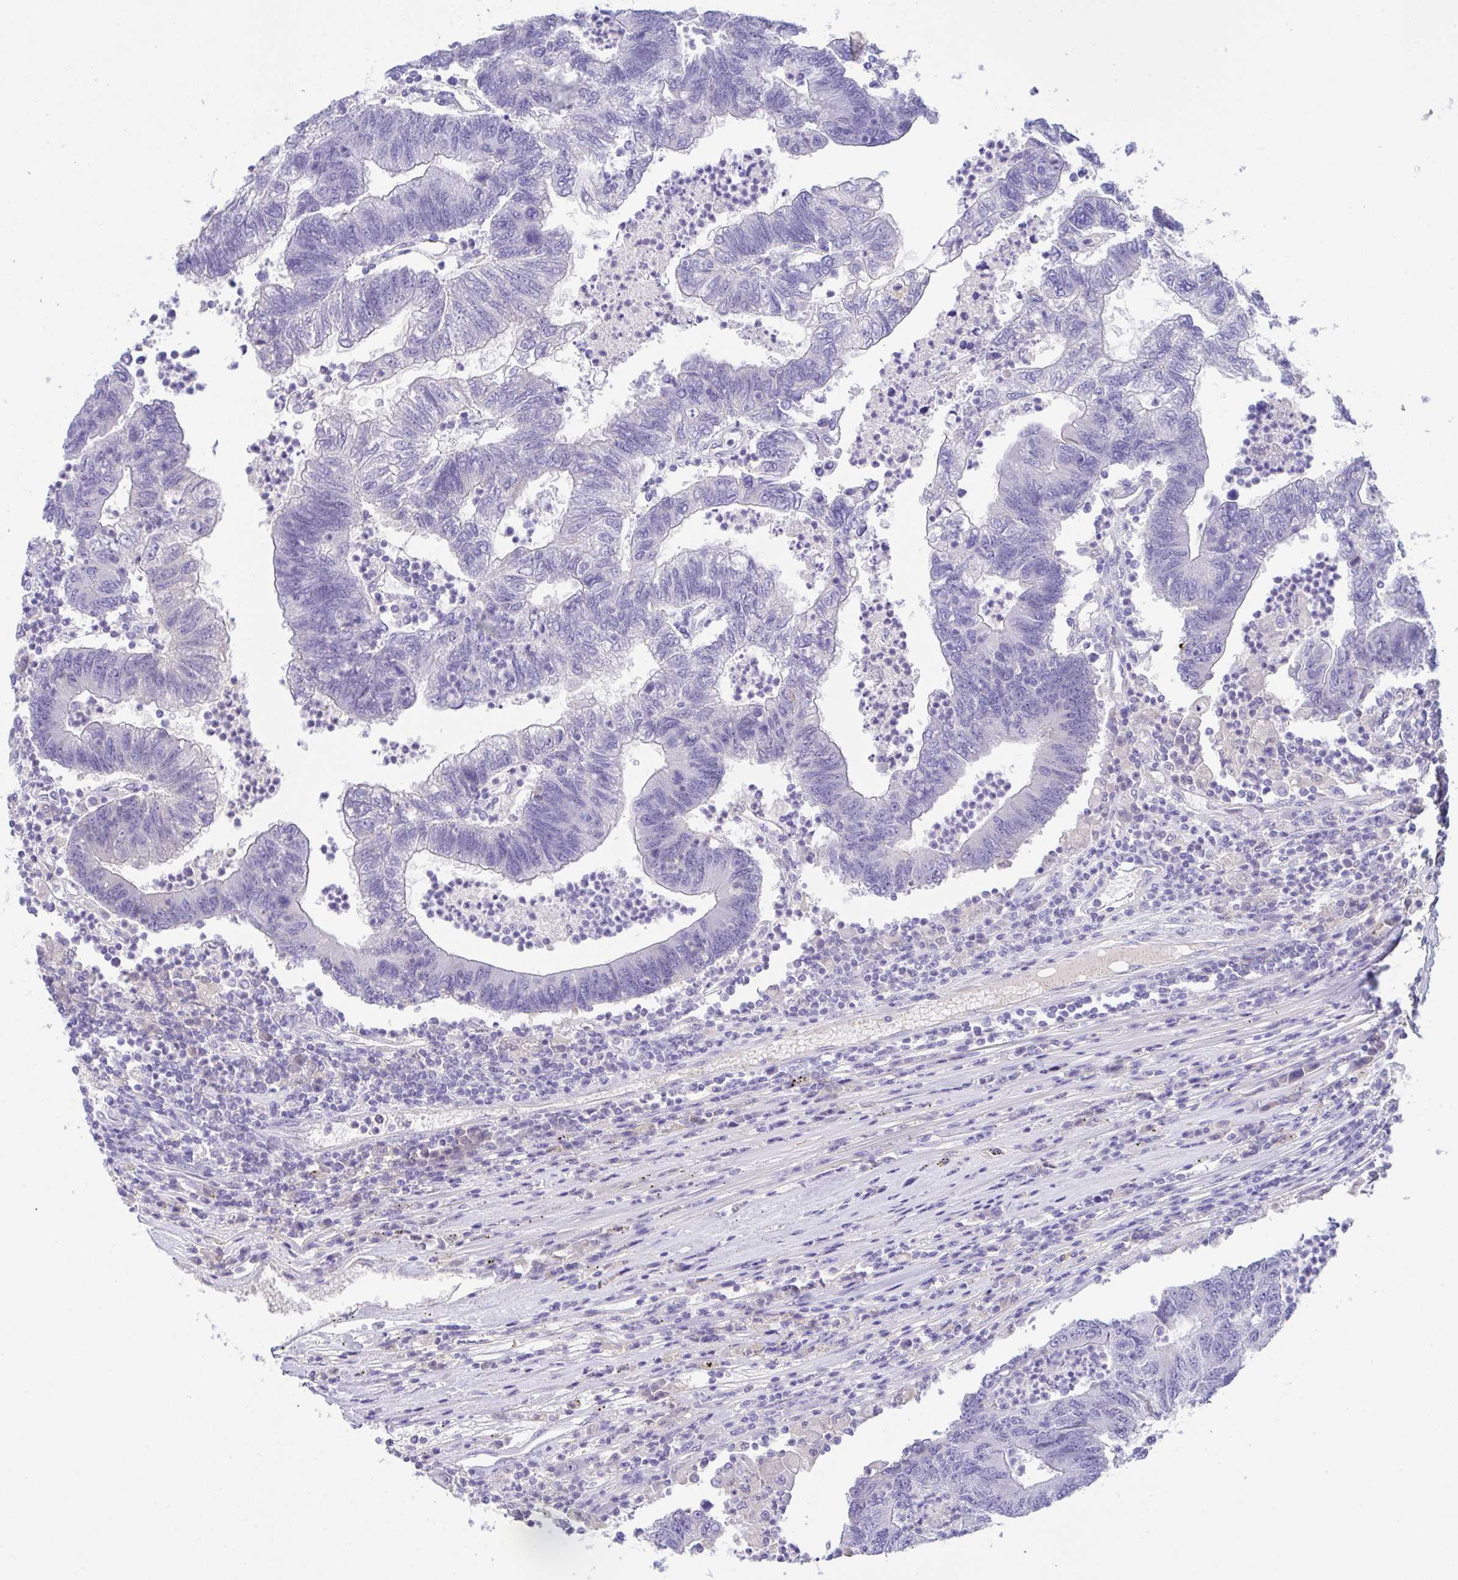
{"staining": {"intensity": "negative", "quantity": "none", "location": "none"}, "tissue": "colorectal cancer", "cell_type": "Tumor cells", "image_type": "cancer", "snomed": [{"axis": "morphology", "description": "Adenocarcinoma, NOS"}, {"axis": "topography", "description": "Colon"}], "caption": "There is no significant positivity in tumor cells of colorectal cancer (adenocarcinoma). (IHC, brightfield microscopy, high magnification).", "gene": "FBXL20", "patient": {"sex": "female", "age": 48}}